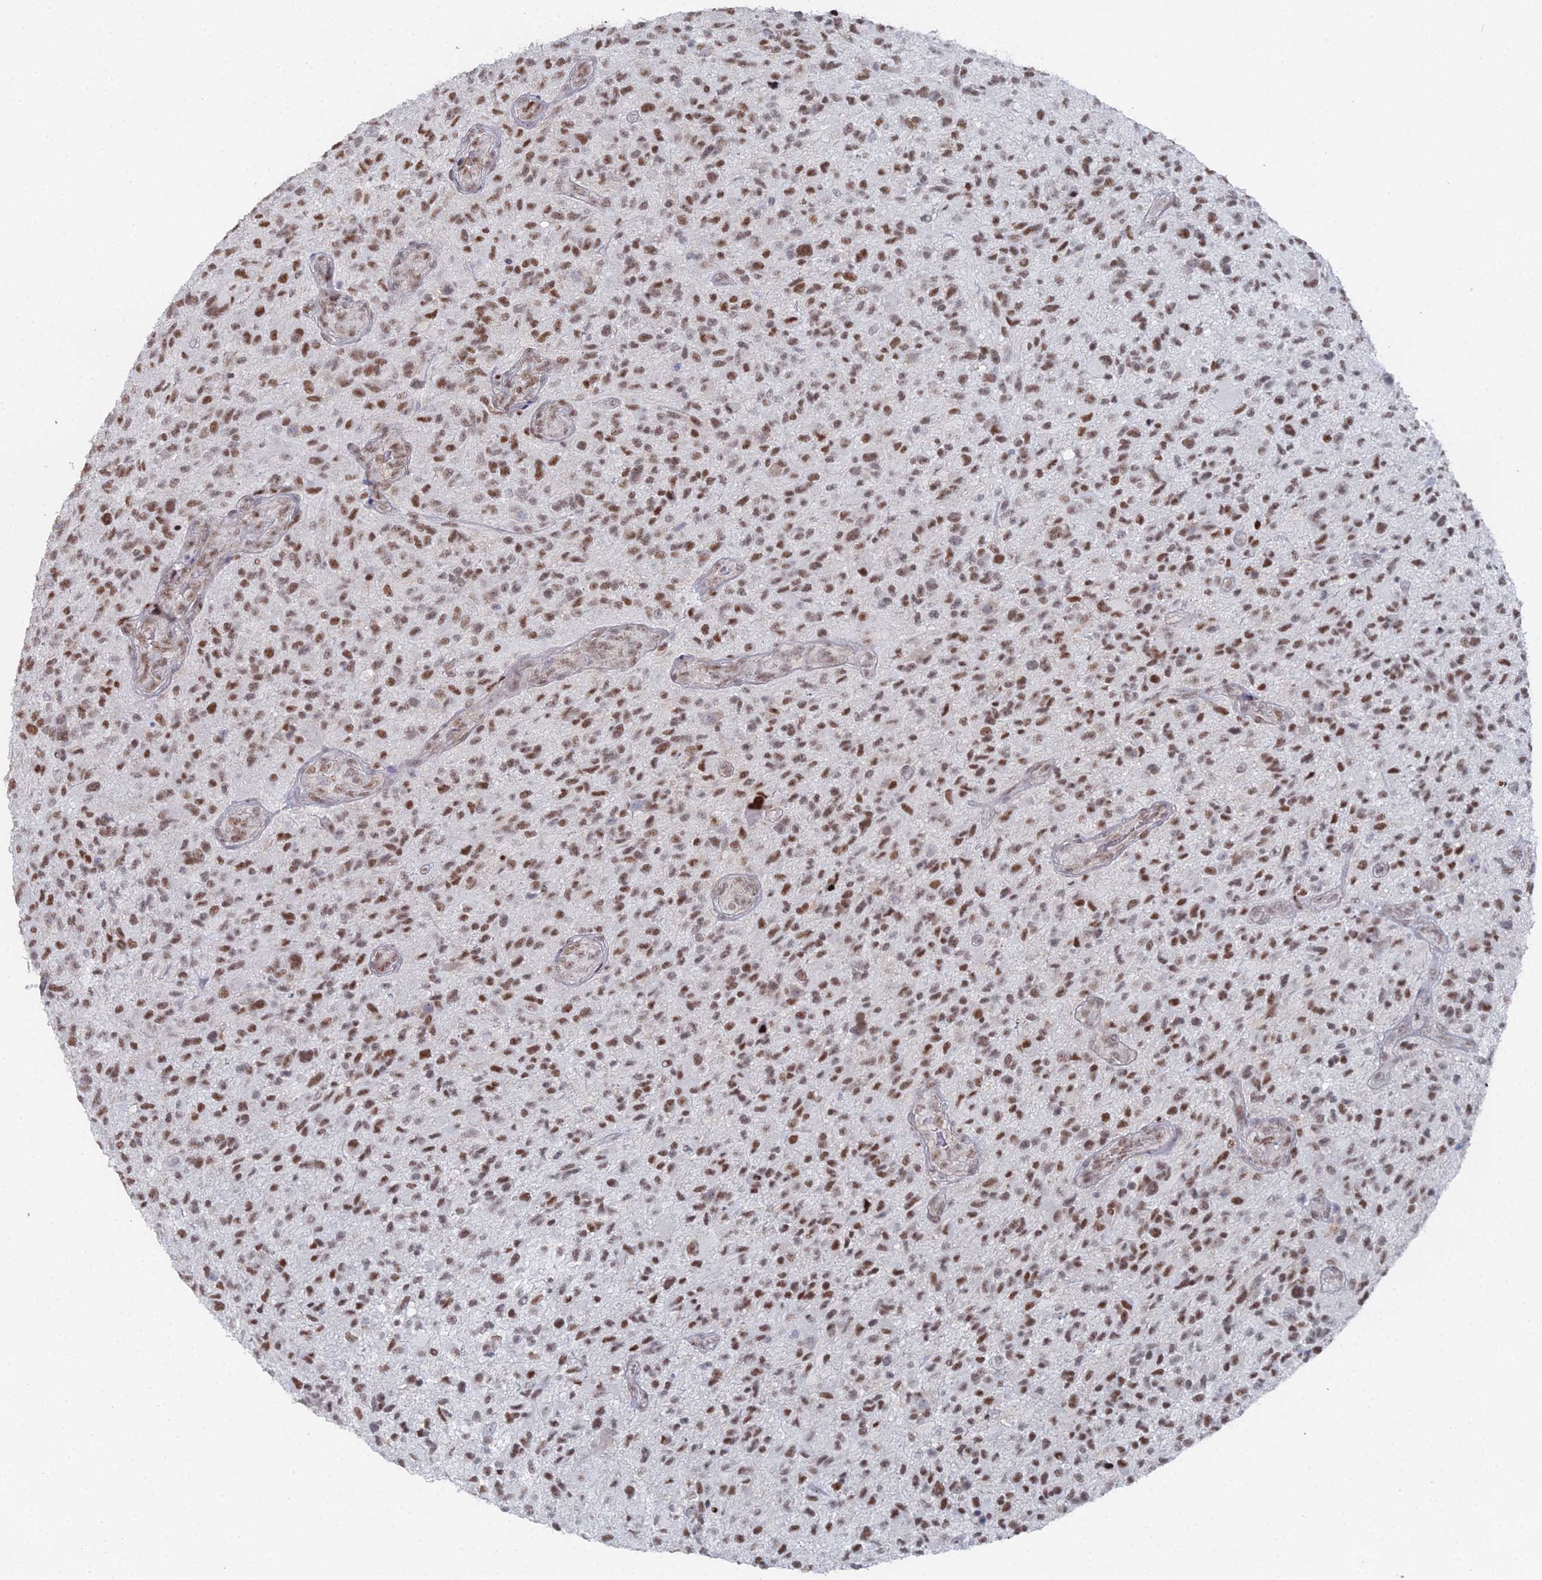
{"staining": {"intensity": "moderate", "quantity": ">75%", "location": "nuclear"}, "tissue": "glioma", "cell_type": "Tumor cells", "image_type": "cancer", "snomed": [{"axis": "morphology", "description": "Glioma, malignant, High grade"}, {"axis": "topography", "description": "Brain"}], "caption": "Immunohistochemical staining of malignant glioma (high-grade) reveals medium levels of moderate nuclear staining in about >75% of tumor cells.", "gene": "GSC2", "patient": {"sex": "male", "age": 47}}